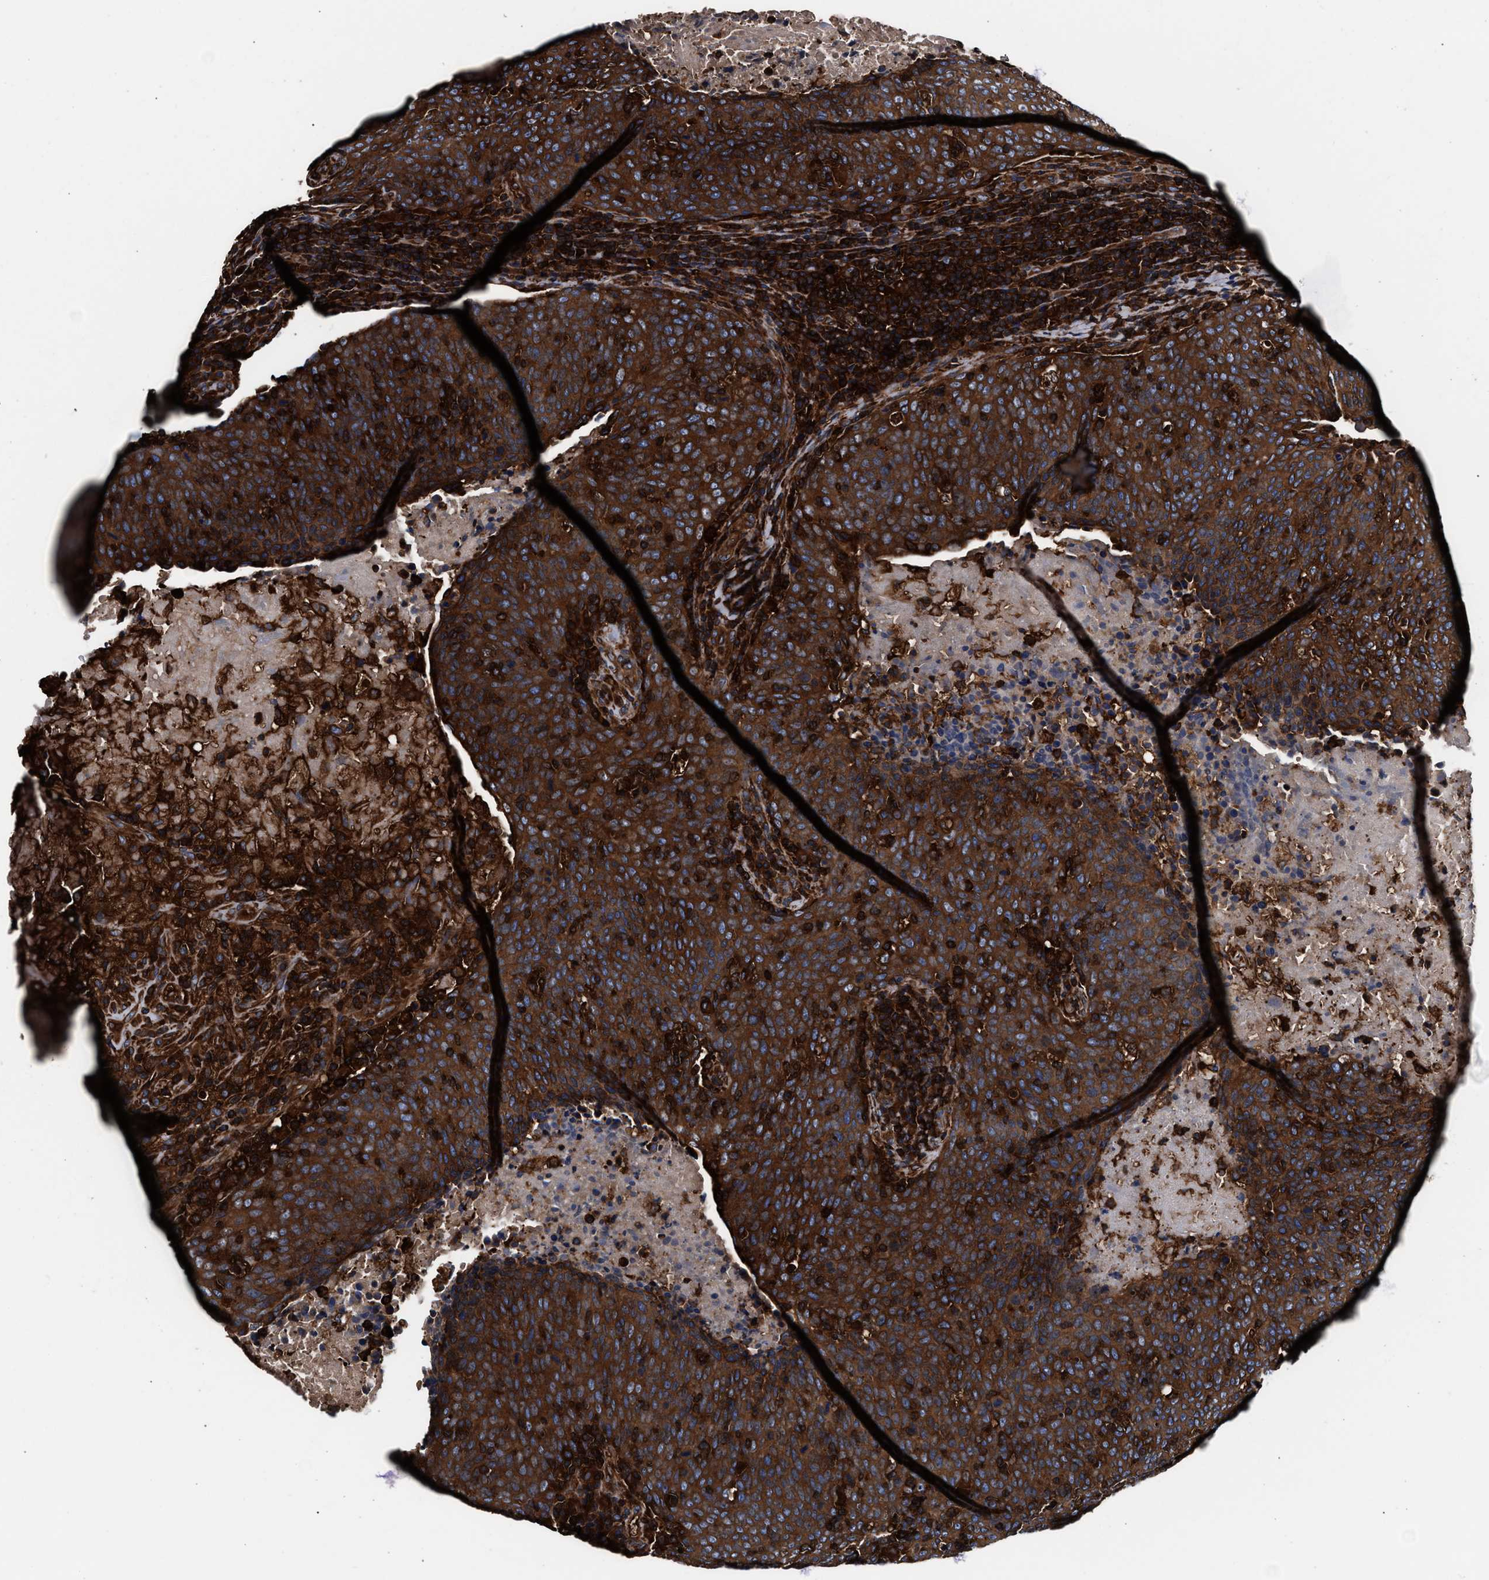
{"staining": {"intensity": "strong", "quantity": ">75%", "location": "cytoplasmic/membranous"}, "tissue": "head and neck cancer", "cell_type": "Tumor cells", "image_type": "cancer", "snomed": [{"axis": "morphology", "description": "Squamous cell carcinoma, NOS"}, {"axis": "morphology", "description": "Squamous cell carcinoma, metastatic, NOS"}, {"axis": "topography", "description": "Lymph node"}, {"axis": "topography", "description": "Head-Neck"}], "caption": "Head and neck metastatic squamous cell carcinoma stained for a protein exhibits strong cytoplasmic/membranous positivity in tumor cells. The protein is stained brown, and the nuclei are stained in blue (DAB (3,3'-diaminobenzidine) IHC with brightfield microscopy, high magnification).", "gene": "KYAT1", "patient": {"sex": "male", "age": 62}}